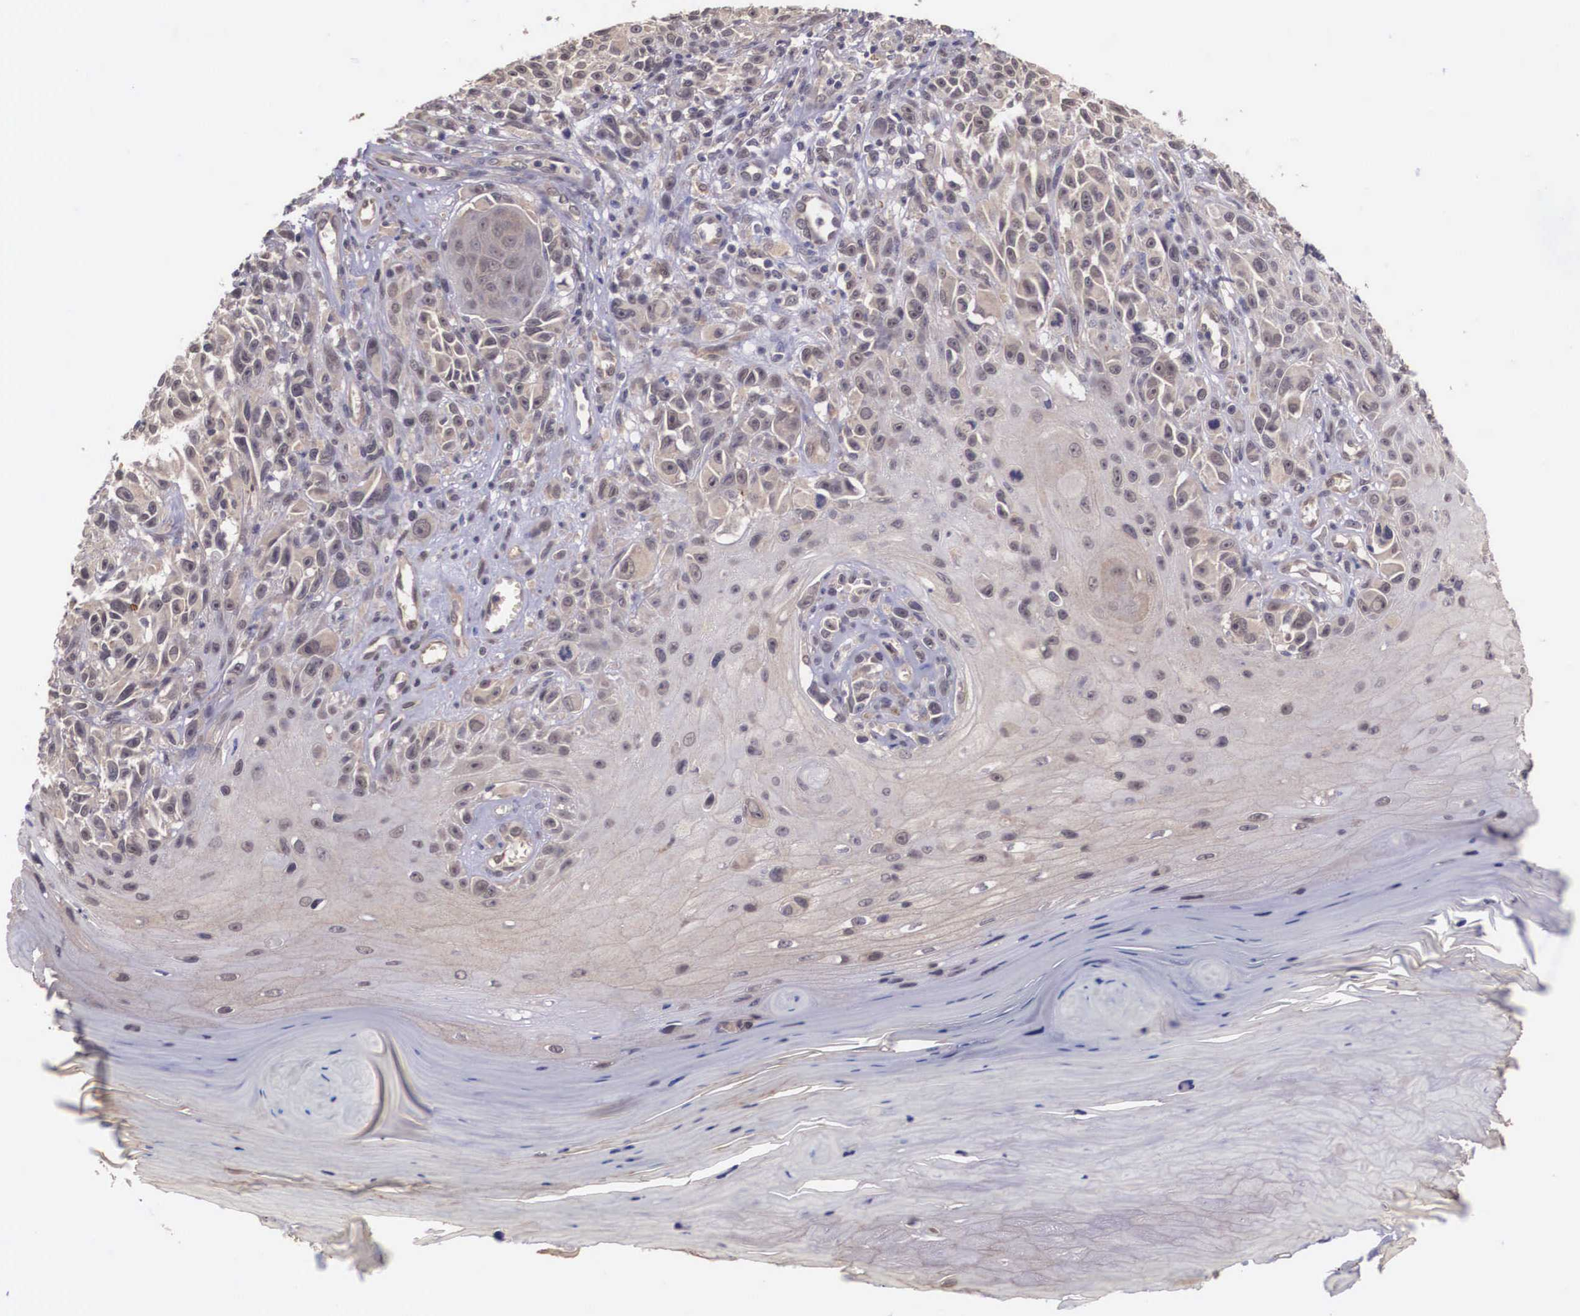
{"staining": {"intensity": "weak", "quantity": ">75%", "location": "cytoplasmic/membranous"}, "tissue": "melanoma", "cell_type": "Tumor cells", "image_type": "cancer", "snomed": [{"axis": "morphology", "description": "Malignant melanoma, NOS"}, {"axis": "topography", "description": "Skin"}], "caption": "A low amount of weak cytoplasmic/membranous positivity is appreciated in approximately >75% of tumor cells in malignant melanoma tissue.", "gene": "VASH1", "patient": {"sex": "female", "age": 82}}